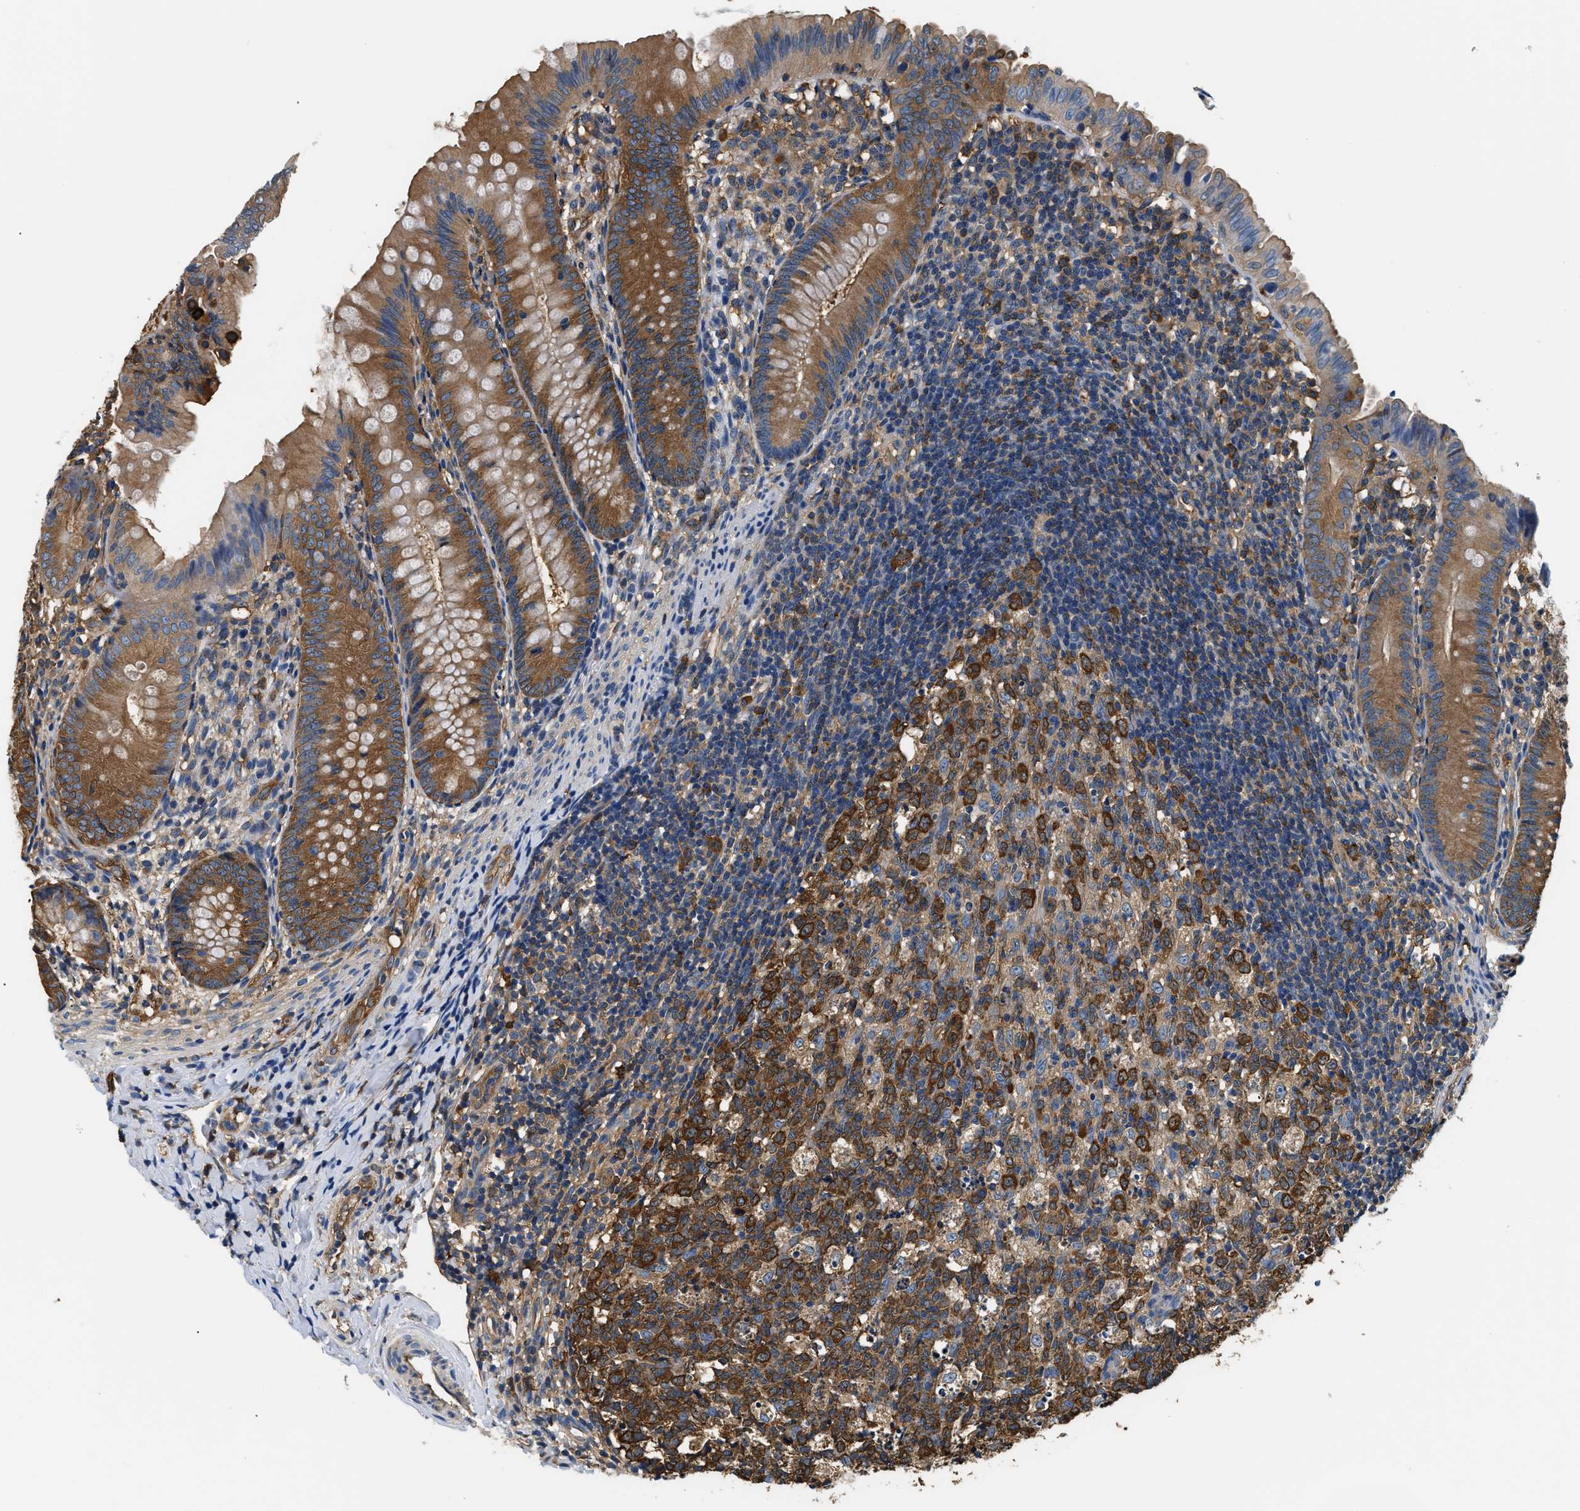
{"staining": {"intensity": "strong", "quantity": ">75%", "location": "cytoplasmic/membranous"}, "tissue": "appendix", "cell_type": "Glandular cells", "image_type": "normal", "snomed": [{"axis": "morphology", "description": "Normal tissue, NOS"}, {"axis": "topography", "description": "Appendix"}], "caption": "Immunohistochemistry micrograph of benign appendix: human appendix stained using immunohistochemistry (IHC) displays high levels of strong protein expression localized specifically in the cytoplasmic/membranous of glandular cells, appearing as a cytoplasmic/membranous brown color.", "gene": "PPP2R1B", "patient": {"sex": "male", "age": 1}}